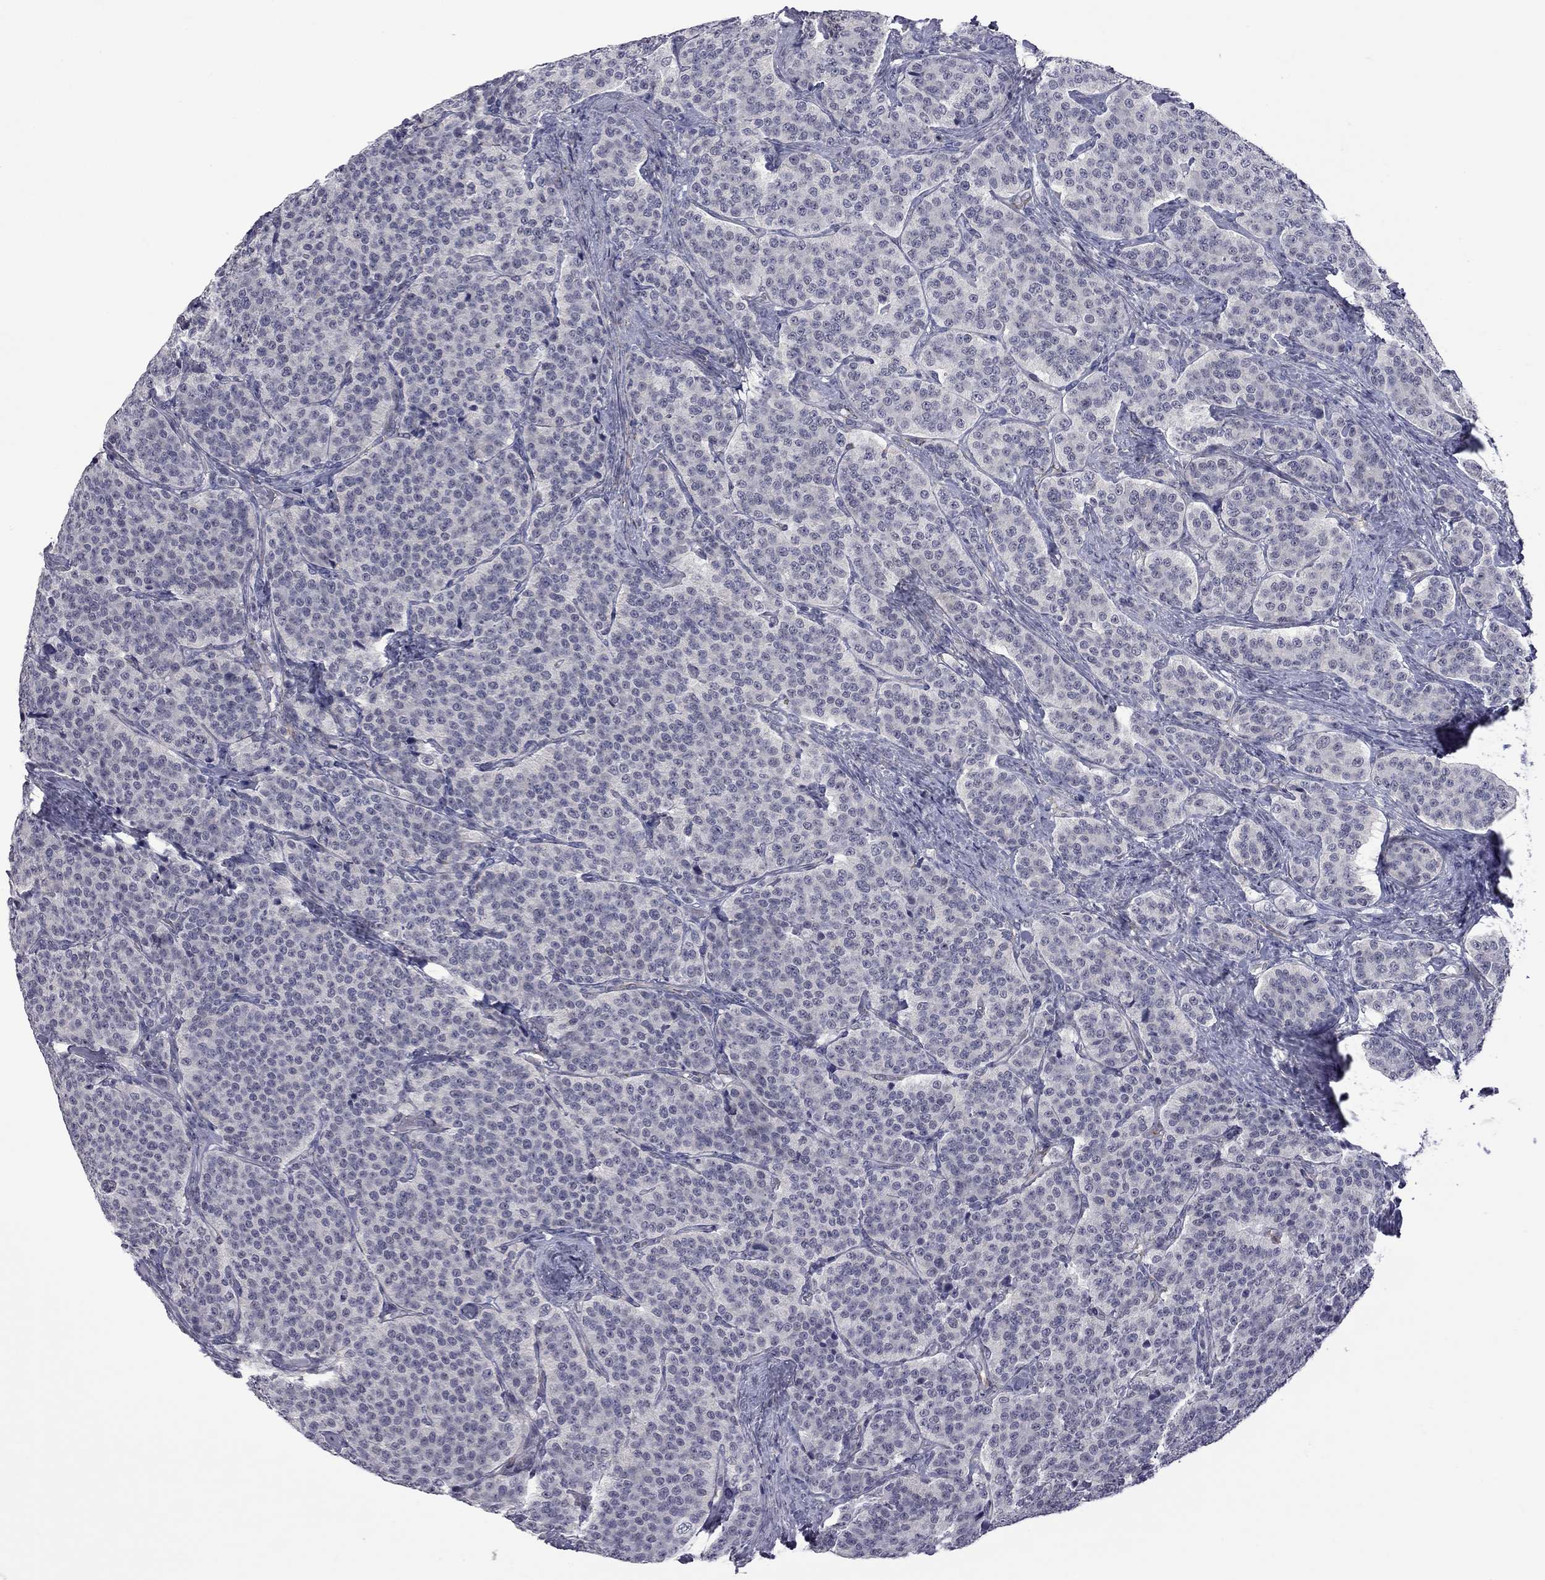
{"staining": {"intensity": "negative", "quantity": "none", "location": "none"}, "tissue": "carcinoid", "cell_type": "Tumor cells", "image_type": "cancer", "snomed": [{"axis": "morphology", "description": "Carcinoid, malignant, NOS"}, {"axis": "topography", "description": "Small intestine"}], "caption": "Tumor cells are negative for brown protein staining in carcinoid. The staining was performed using DAB to visualize the protein expression in brown, while the nuclei were stained in blue with hematoxylin (Magnification: 20x).", "gene": "GSG1L", "patient": {"sex": "female", "age": 58}}